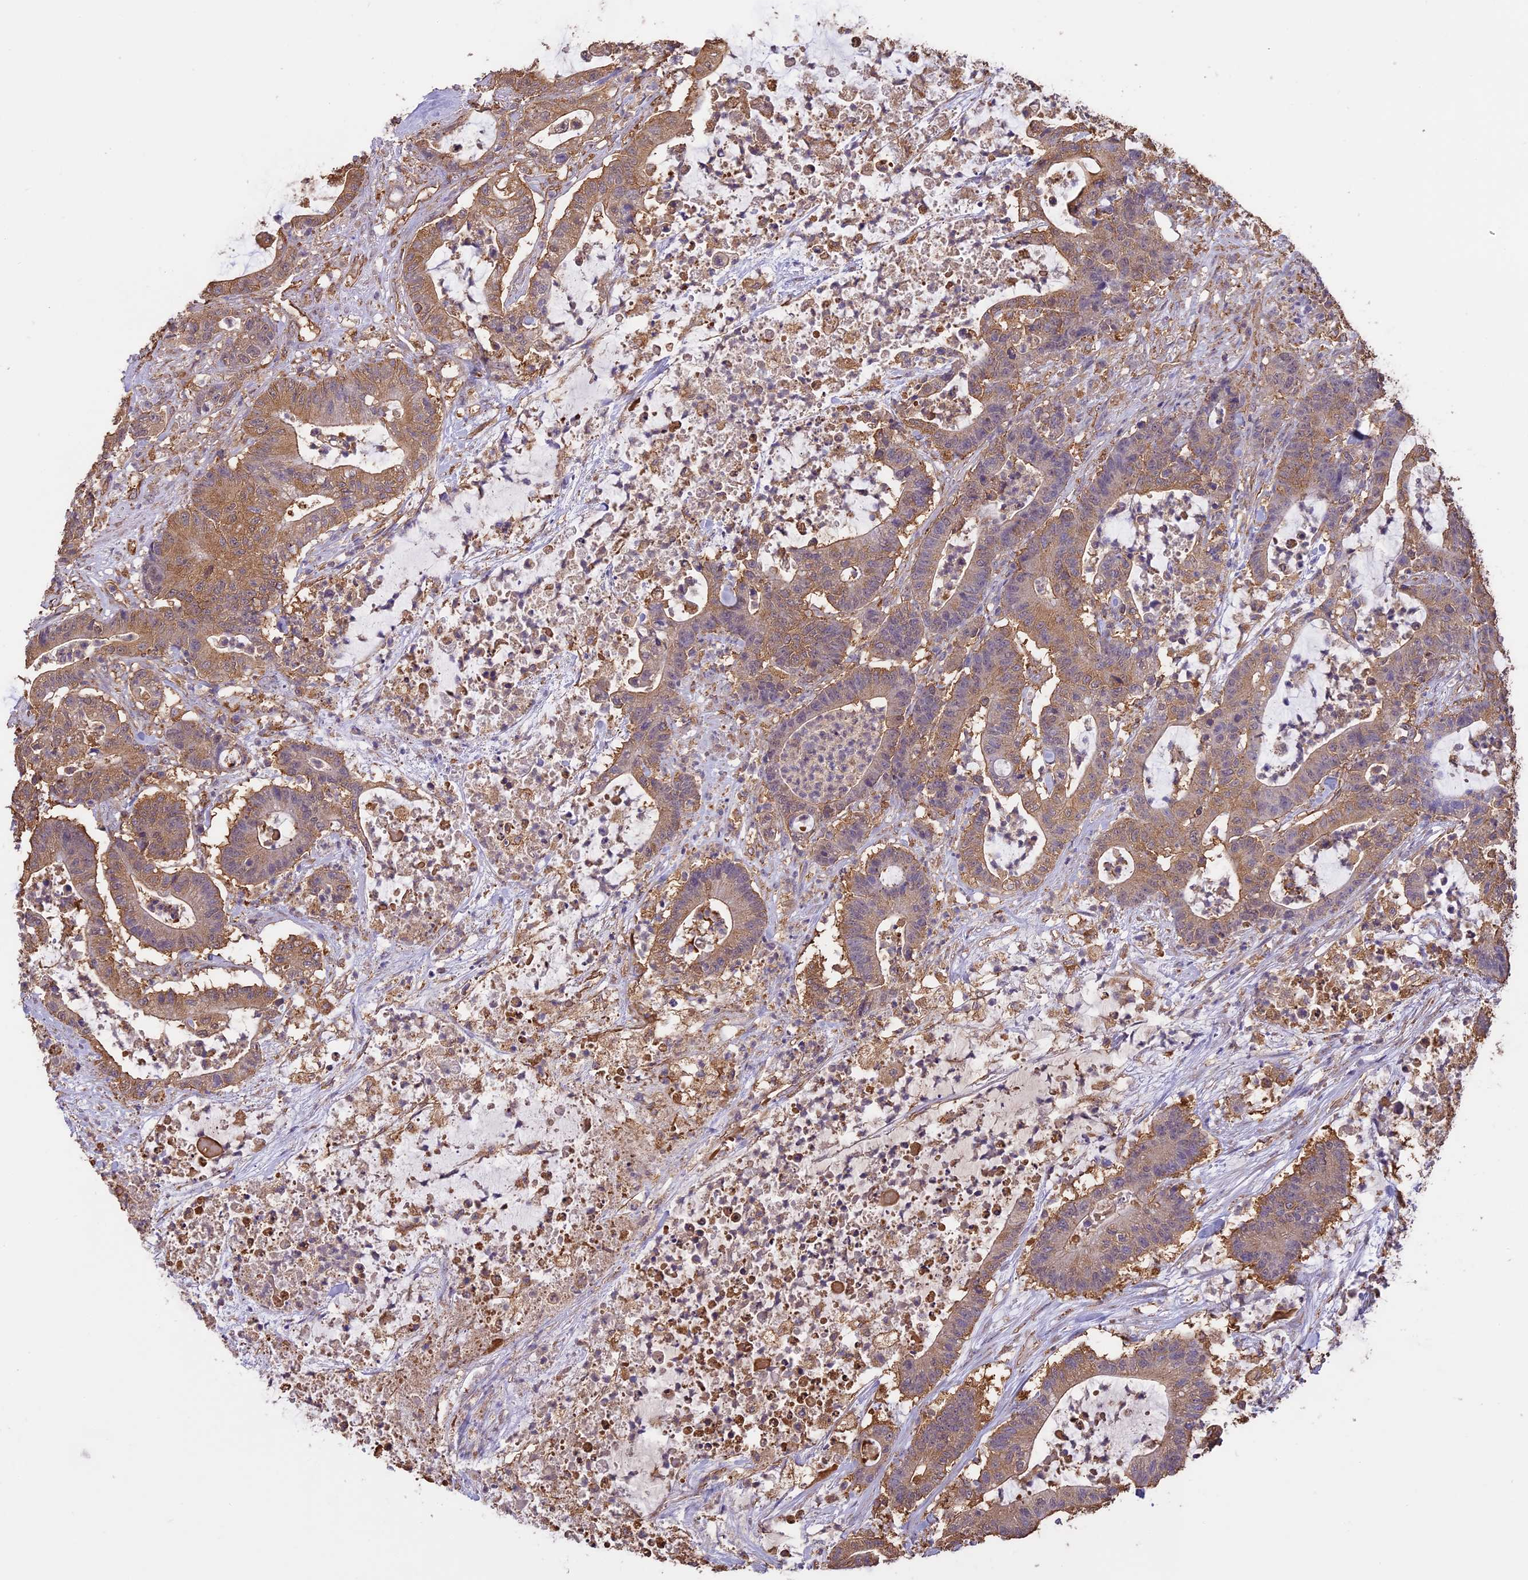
{"staining": {"intensity": "moderate", "quantity": ">75%", "location": "cytoplasmic/membranous"}, "tissue": "colorectal cancer", "cell_type": "Tumor cells", "image_type": "cancer", "snomed": [{"axis": "morphology", "description": "Adenocarcinoma, NOS"}, {"axis": "topography", "description": "Colon"}], "caption": "IHC photomicrograph of colorectal cancer (adenocarcinoma) stained for a protein (brown), which exhibits medium levels of moderate cytoplasmic/membranous staining in approximately >75% of tumor cells.", "gene": "ARHGAP19", "patient": {"sex": "female", "age": 84}}